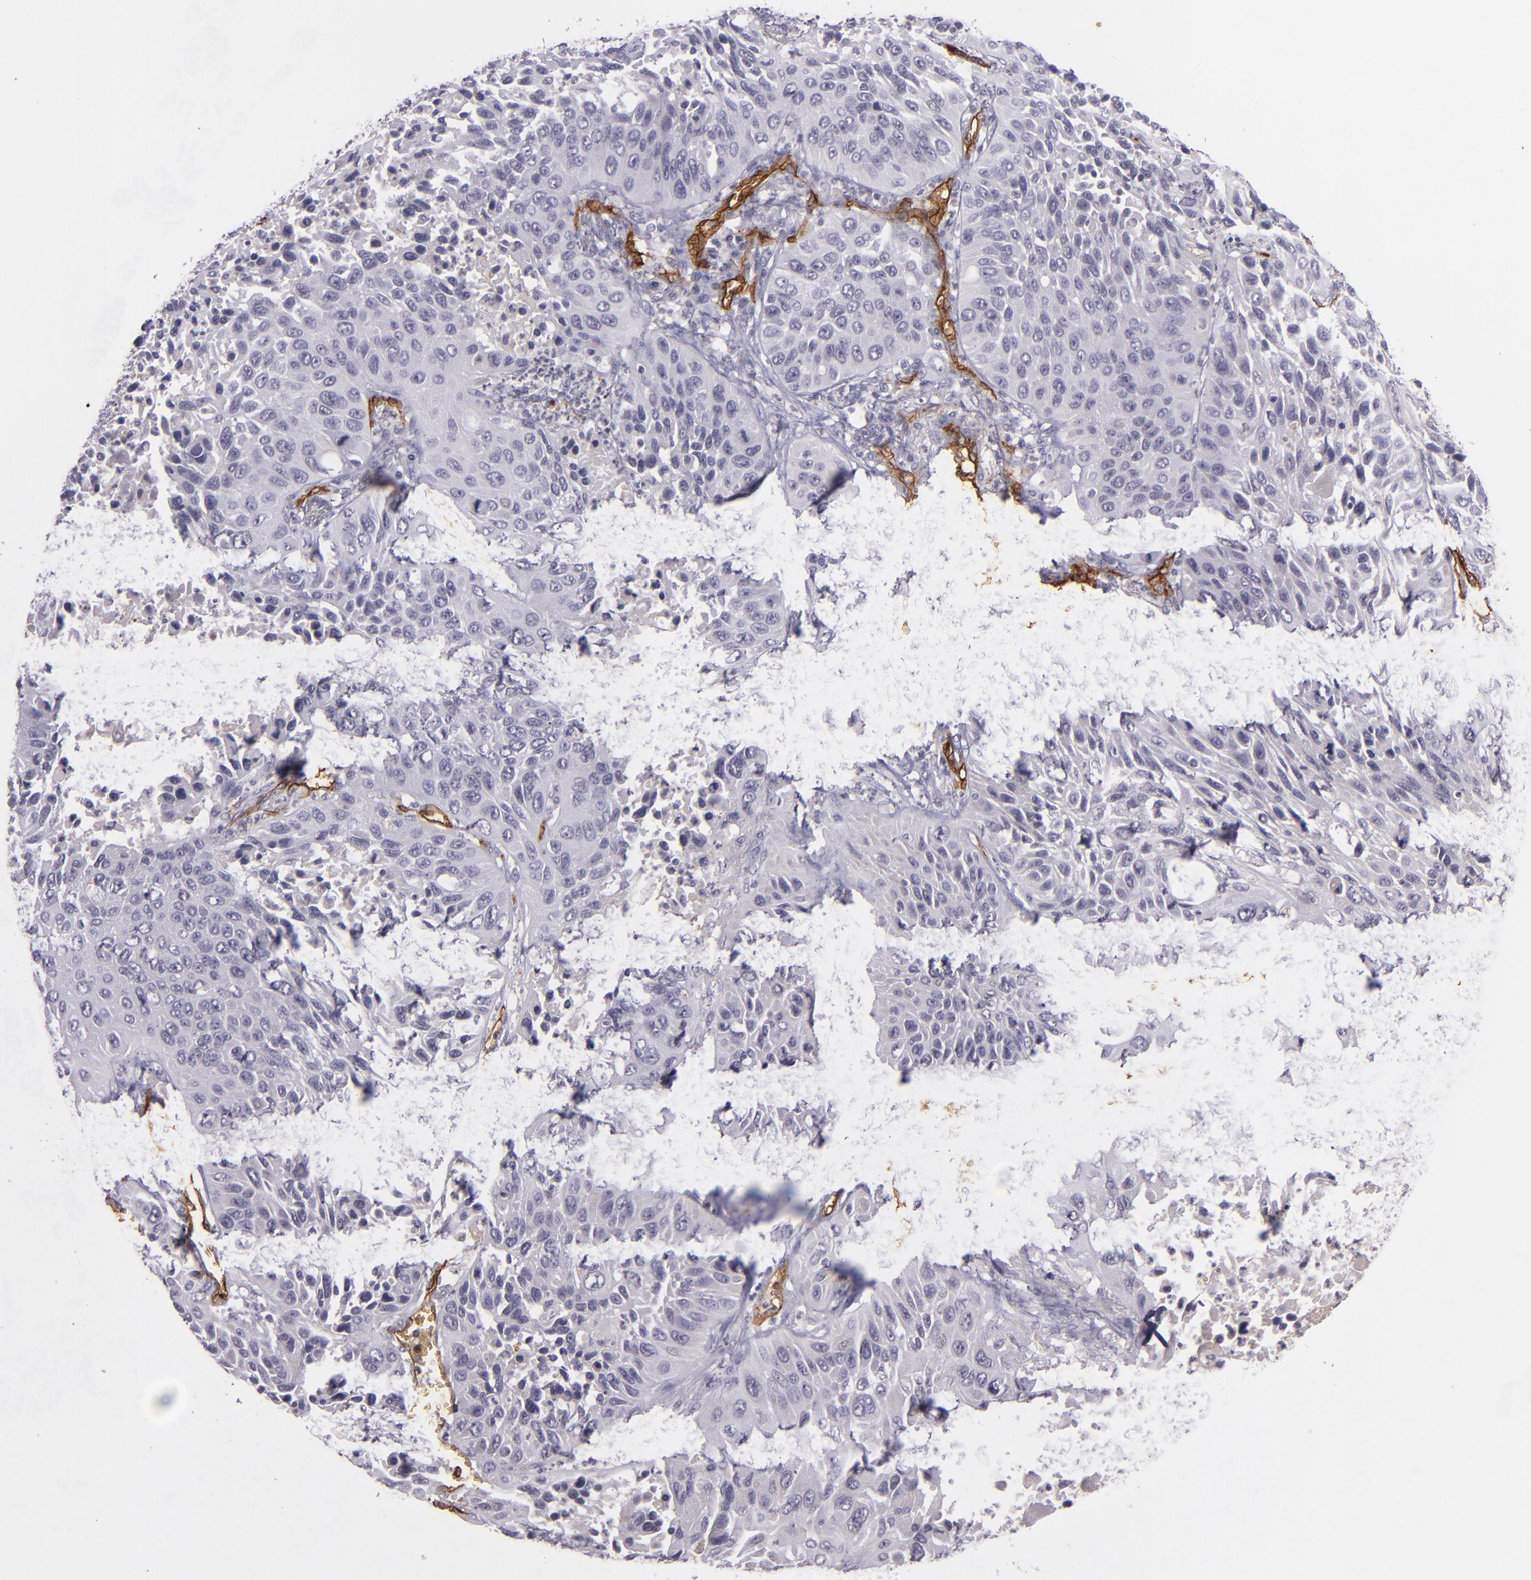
{"staining": {"intensity": "negative", "quantity": "none", "location": "none"}, "tissue": "lung cancer", "cell_type": "Tumor cells", "image_type": "cancer", "snomed": [{"axis": "morphology", "description": "Squamous cell carcinoma, NOS"}, {"axis": "topography", "description": "Lung"}], "caption": "Protein analysis of lung squamous cell carcinoma displays no significant expression in tumor cells.", "gene": "ACE", "patient": {"sex": "female", "age": 76}}